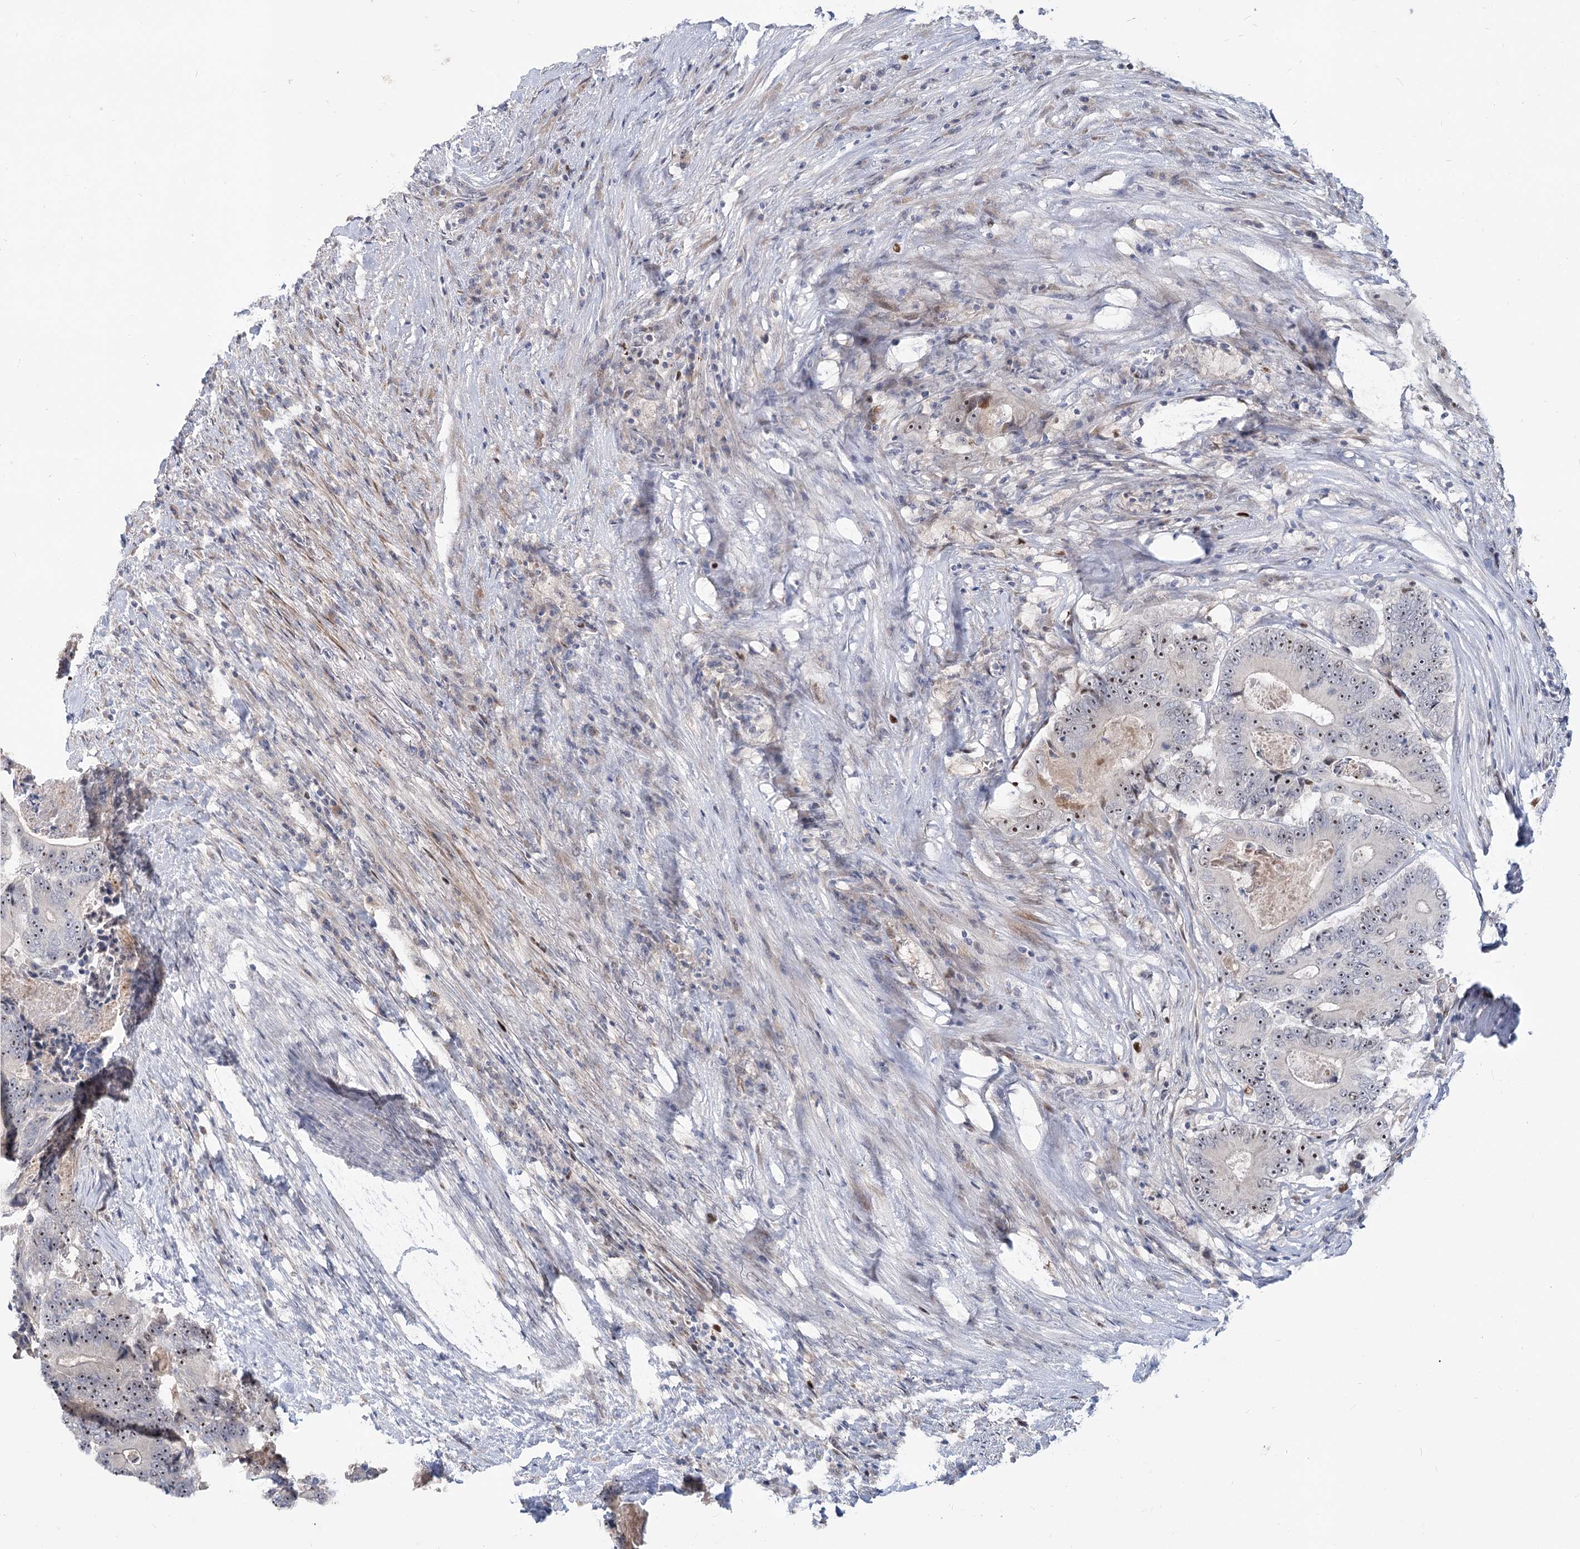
{"staining": {"intensity": "moderate", "quantity": ">75%", "location": "nuclear"}, "tissue": "colorectal cancer", "cell_type": "Tumor cells", "image_type": "cancer", "snomed": [{"axis": "morphology", "description": "Adenocarcinoma, NOS"}, {"axis": "topography", "description": "Colon"}], "caption": "IHC histopathology image of colorectal cancer stained for a protein (brown), which displays medium levels of moderate nuclear staining in approximately >75% of tumor cells.", "gene": "PIK3C2A", "patient": {"sex": "male", "age": 83}}